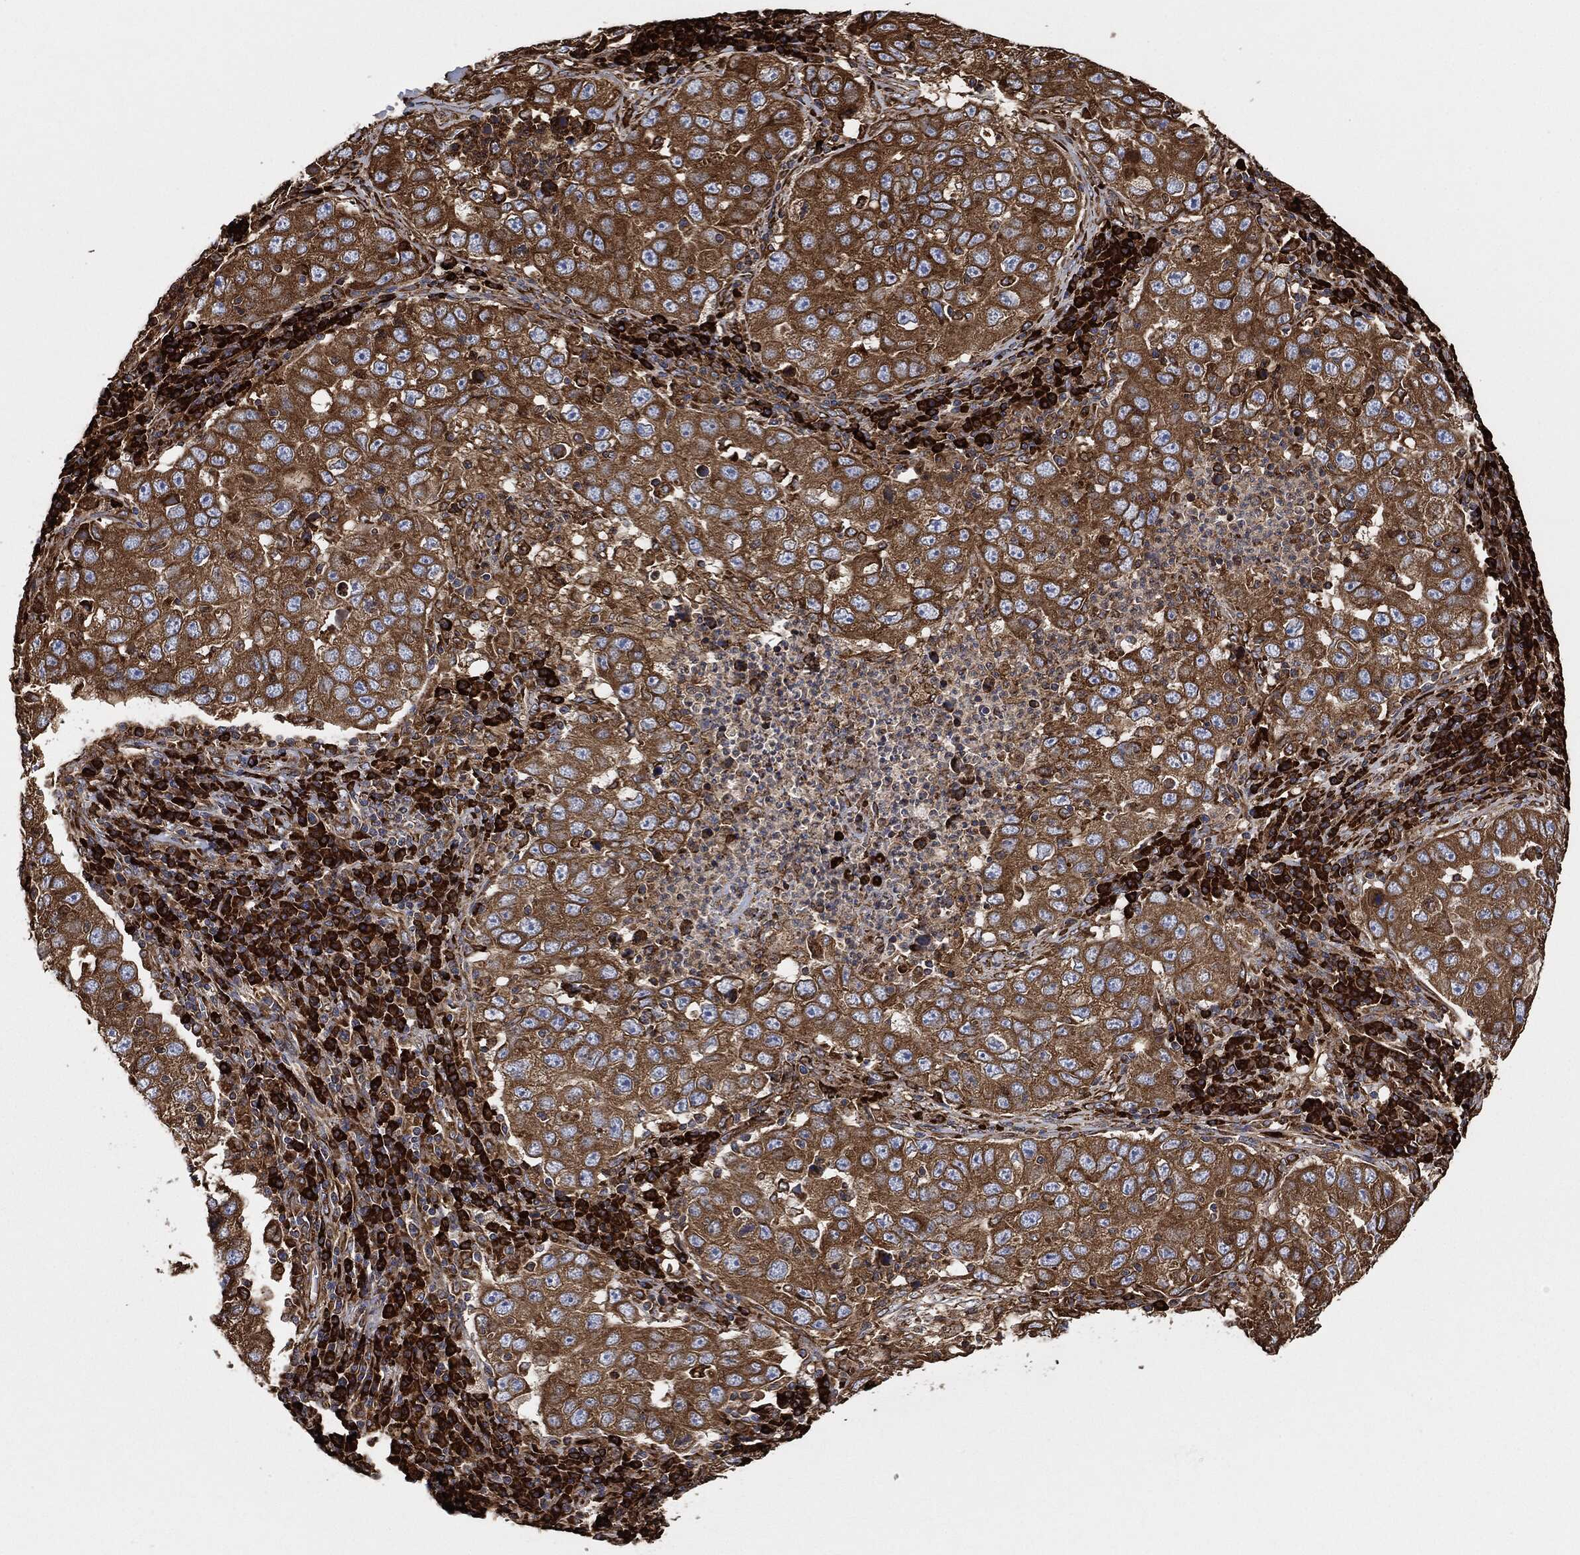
{"staining": {"intensity": "moderate", "quantity": ">75%", "location": "cytoplasmic/membranous"}, "tissue": "lung cancer", "cell_type": "Tumor cells", "image_type": "cancer", "snomed": [{"axis": "morphology", "description": "Adenocarcinoma, NOS"}, {"axis": "topography", "description": "Lung"}], "caption": "A medium amount of moderate cytoplasmic/membranous staining is present in approximately >75% of tumor cells in lung cancer tissue. (IHC, brightfield microscopy, high magnification).", "gene": "AMFR", "patient": {"sex": "male", "age": 73}}